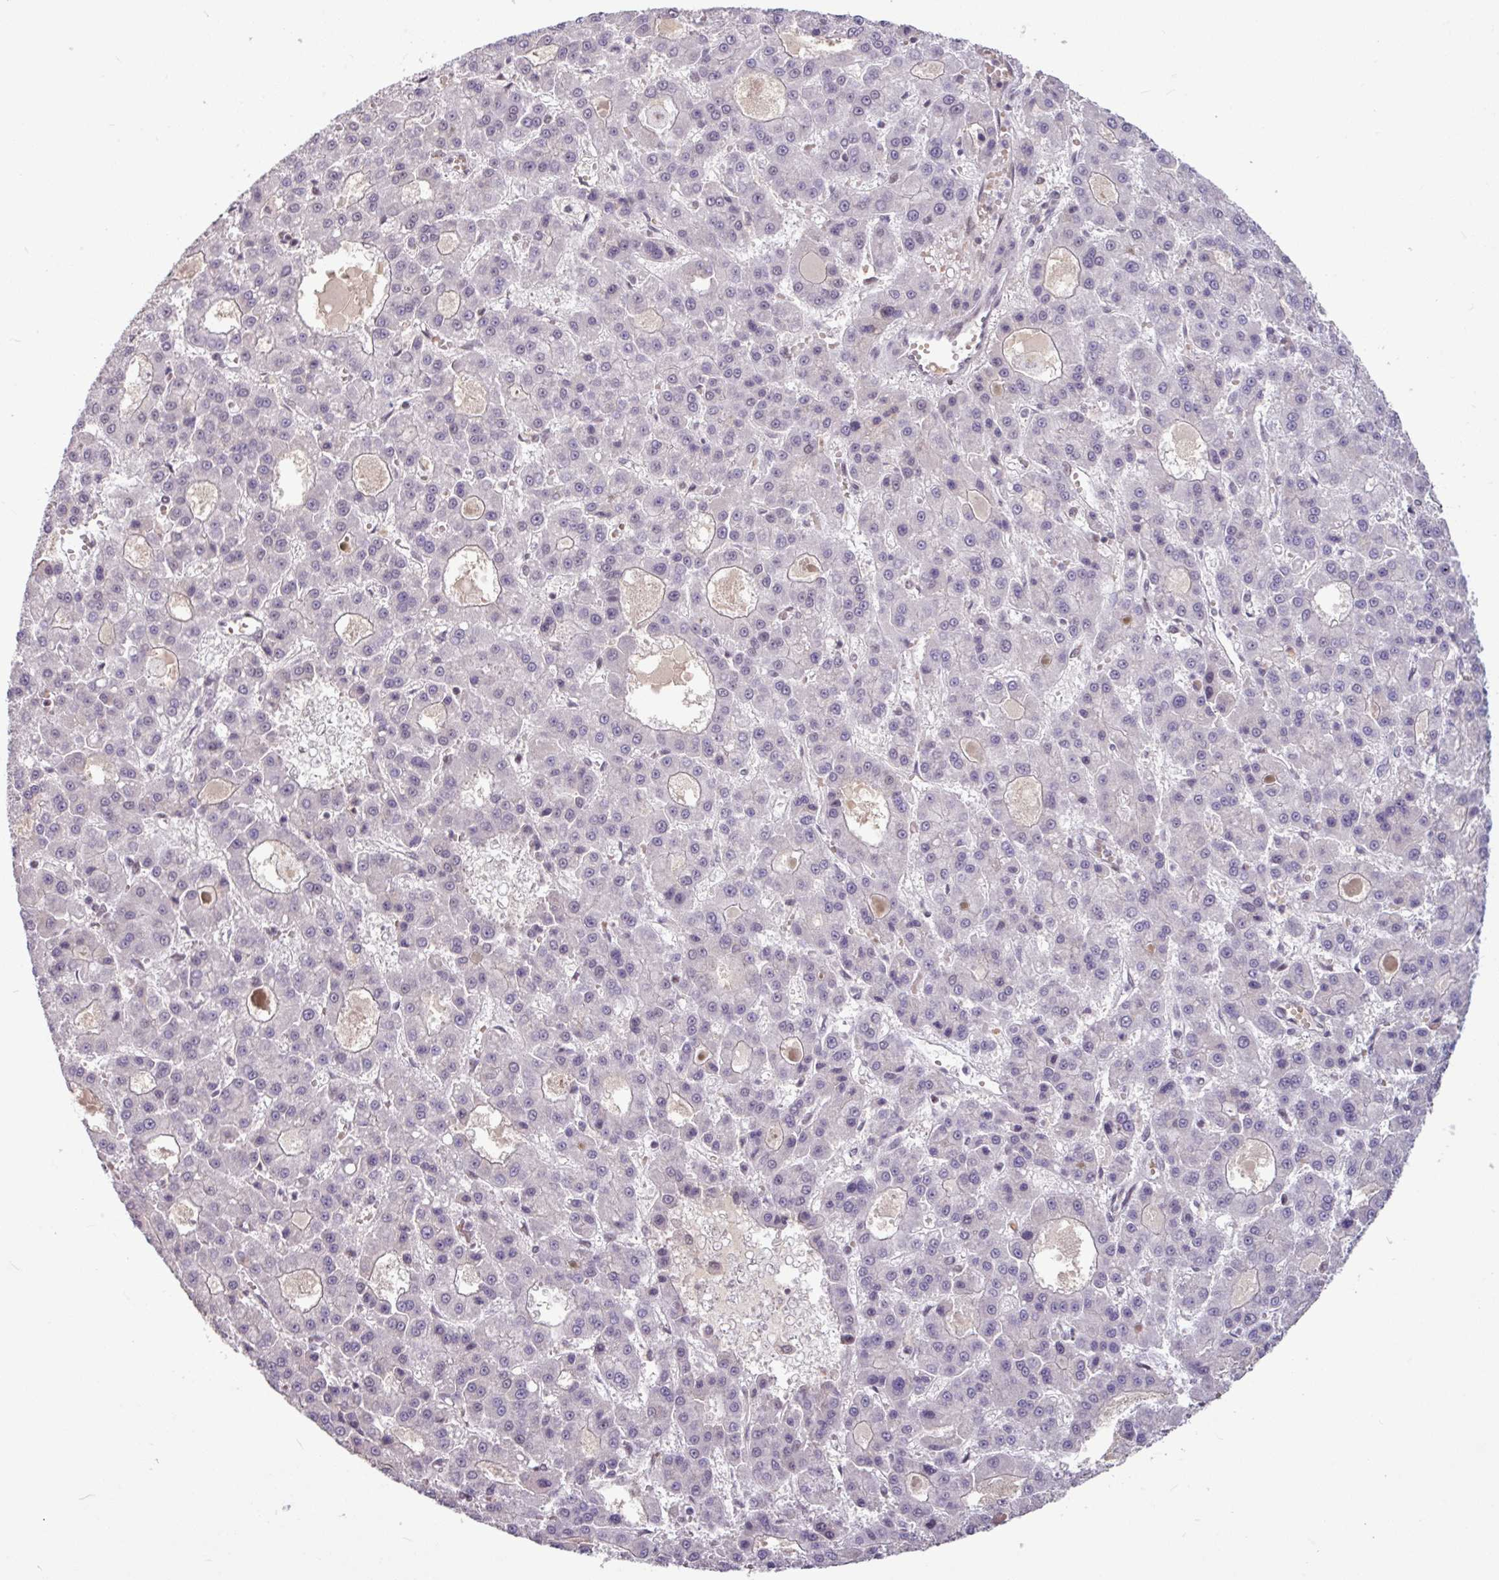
{"staining": {"intensity": "negative", "quantity": "none", "location": "none"}, "tissue": "liver cancer", "cell_type": "Tumor cells", "image_type": "cancer", "snomed": [{"axis": "morphology", "description": "Carcinoma, Hepatocellular, NOS"}, {"axis": "topography", "description": "Liver"}], "caption": "Protein analysis of liver cancer (hepatocellular carcinoma) displays no significant staining in tumor cells.", "gene": "TDG", "patient": {"sex": "male", "age": 70}}